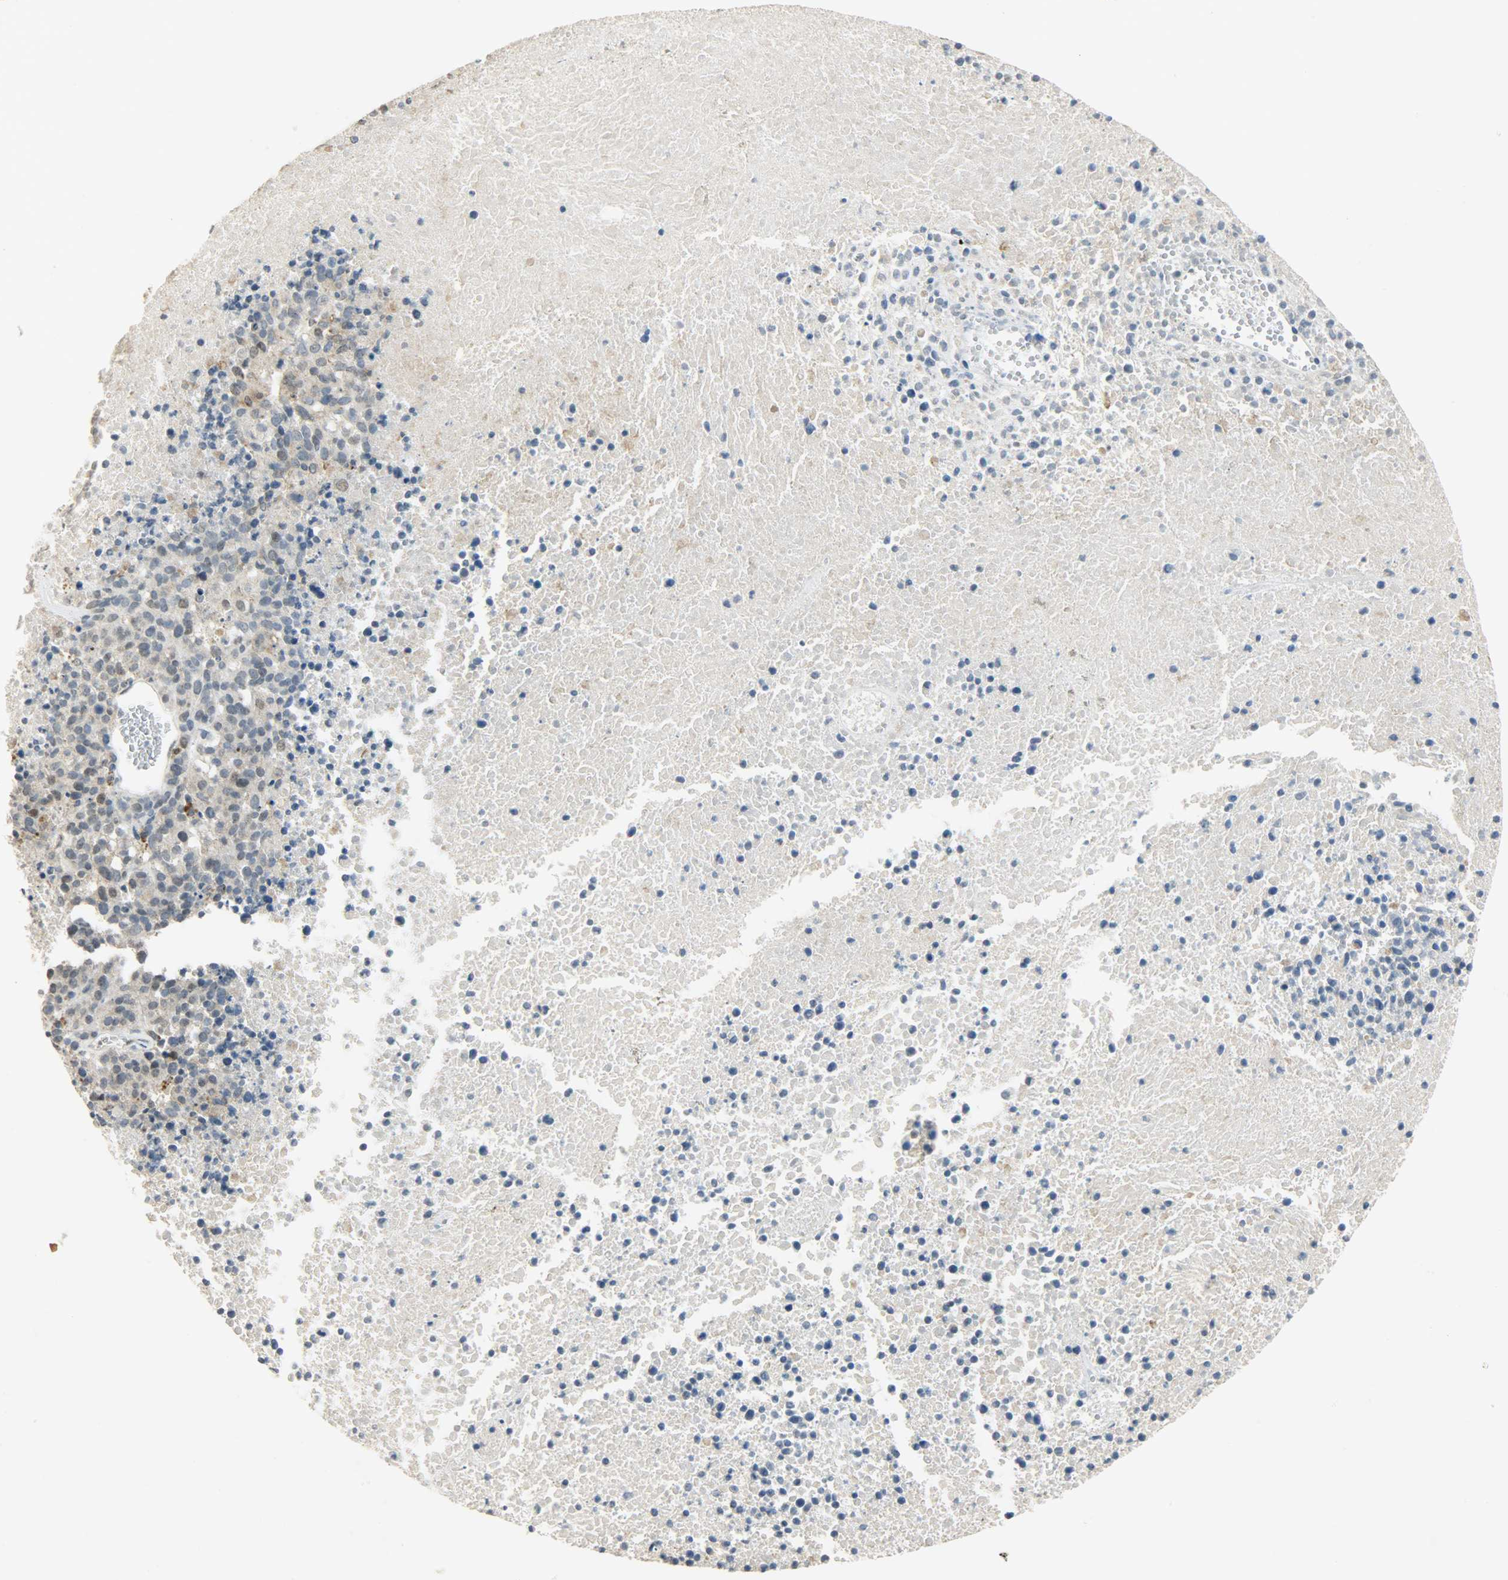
{"staining": {"intensity": "weak", "quantity": "<25%", "location": "nuclear"}, "tissue": "melanoma", "cell_type": "Tumor cells", "image_type": "cancer", "snomed": [{"axis": "morphology", "description": "Malignant melanoma, Metastatic site"}, {"axis": "topography", "description": "Cerebral cortex"}], "caption": "Protein analysis of malignant melanoma (metastatic site) displays no significant expression in tumor cells.", "gene": "DNAJB6", "patient": {"sex": "female", "age": 52}}